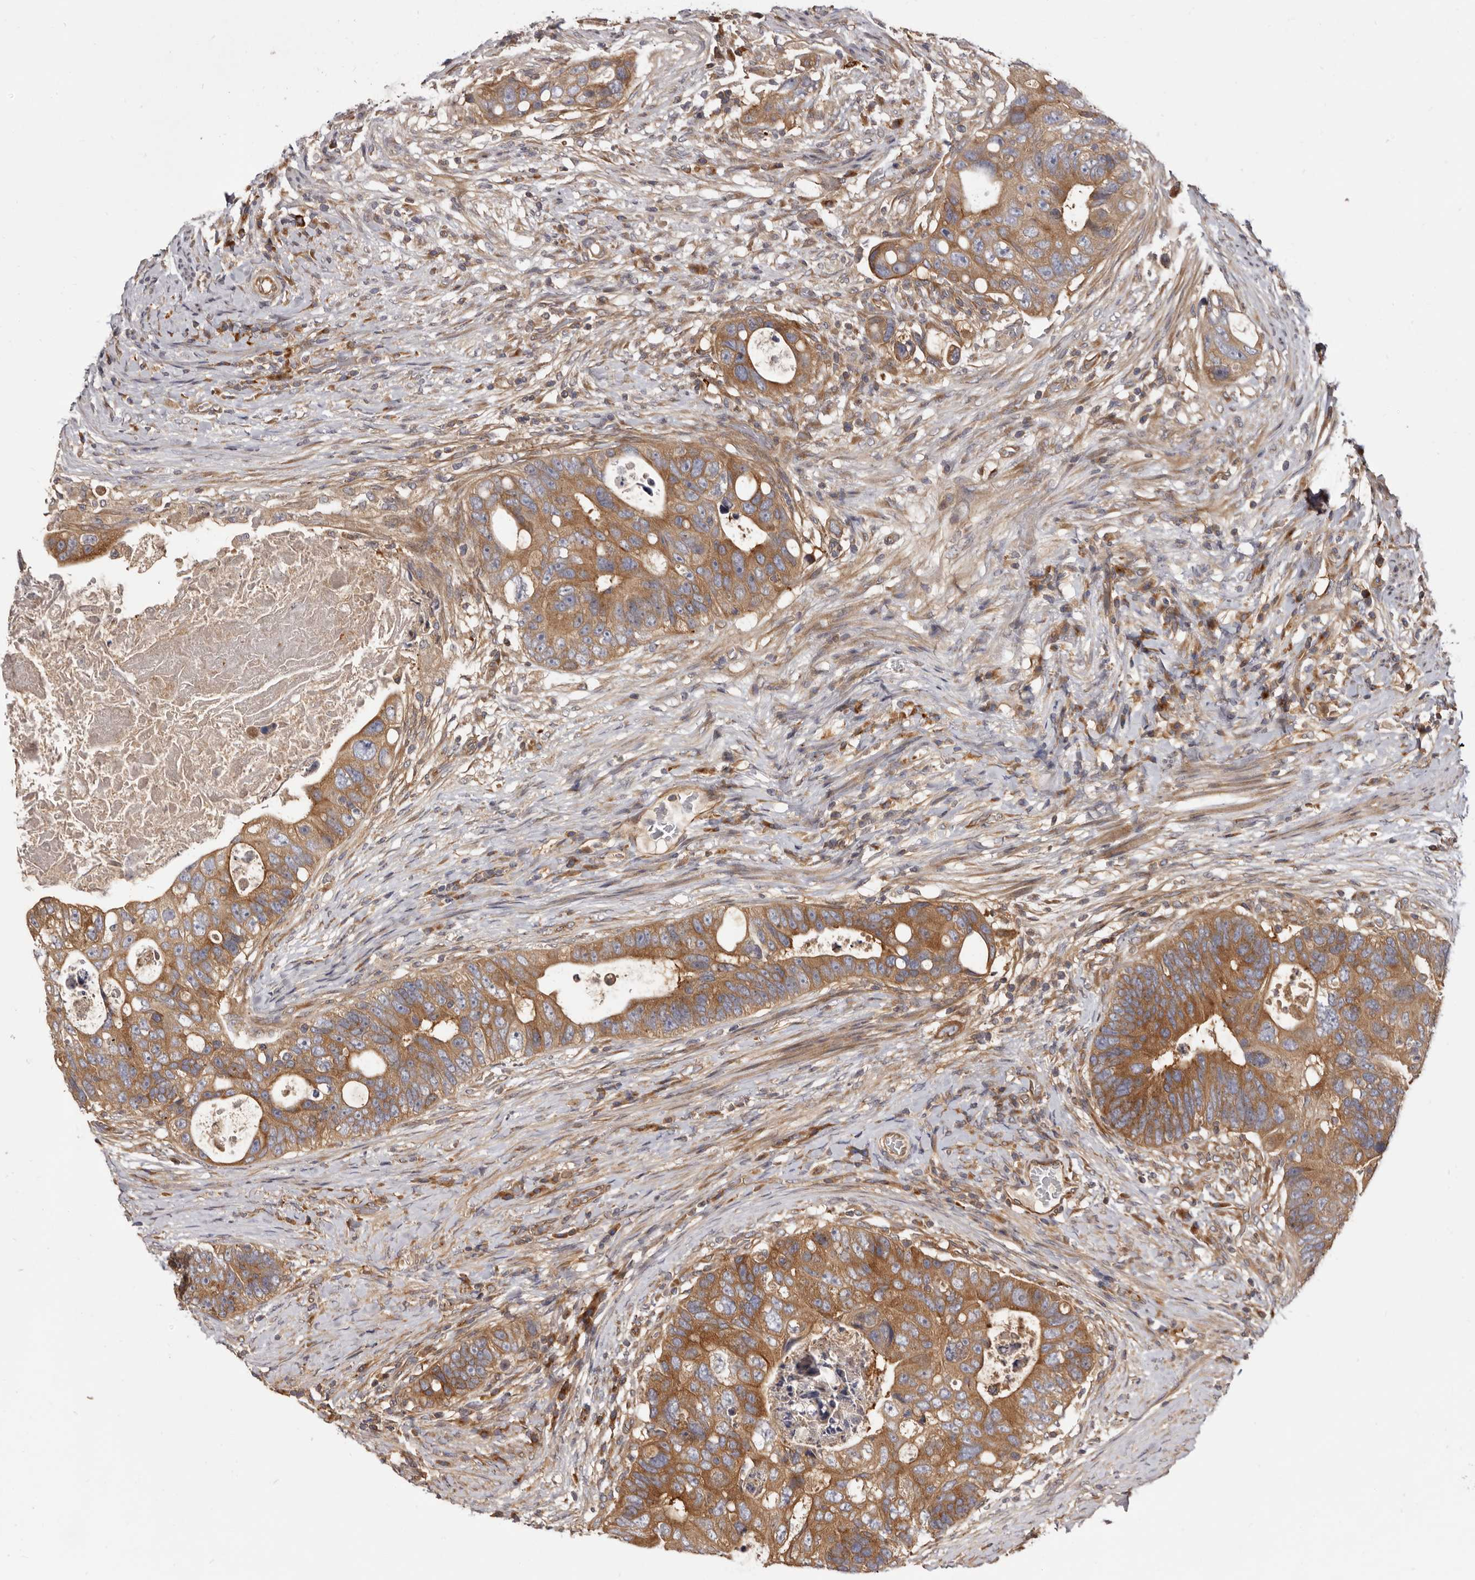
{"staining": {"intensity": "strong", "quantity": ">75%", "location": "cytoplasmic/membranous"}, "tissue": "colorectal cancer", "cell_type": "Tumor cells", "image_type": "cancer", "snomed": [{"axis": "morphology", "description": "Adenocarcinoma, NOS"}, {"axis": "topography", "description": "Rectum"}], "caption": "This histopathology image exhibits IHC staining of adenocarcinoma (colorectal), with high strong cytoplasmic/membranous expression in about >75% of tumor cells.", "gene": "ADAMTS20", "patient": {"sex": "male", "age": 59}}